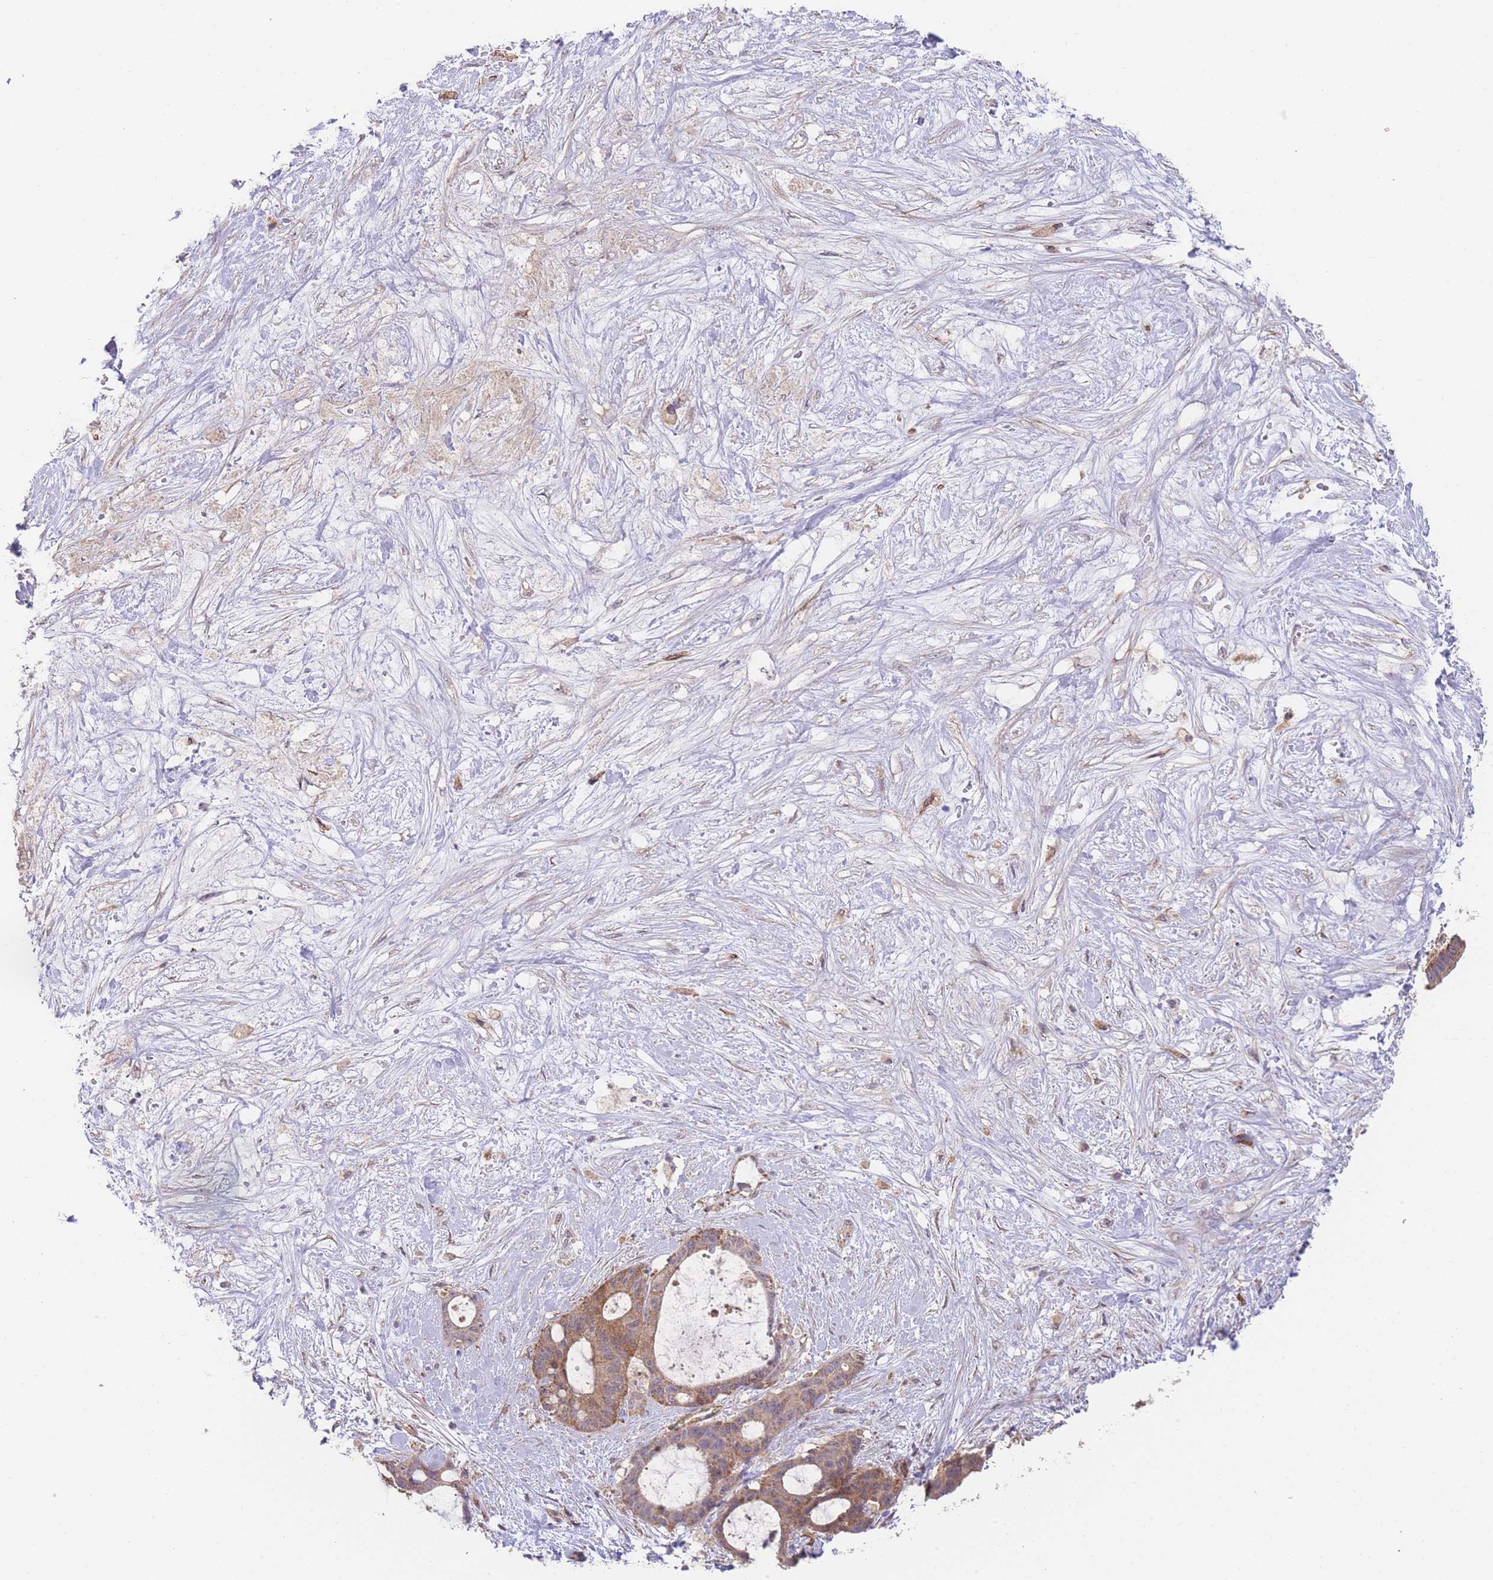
{"staining": {"intensity": "moderate", "quantity": ">75%", "location": "cytoplasmic/membranous"}, "tissue": "liver cancer", "cell_type": "Tumor cells", "image_type": "cancer", "snomed": [{"axis": "morphology", "description": "Normal tissue, NOS"}, {"axis": "morphology", "description": "Cholangiocarcinoma"}, {"axis": "topography", "description": "Liver"}, {"axis": "topography", "description": "Peripheral nerve tissue"}], "caption": "A medium amount of moderate cytoplasmic/membranous positivity is present in about >75% of tumor cells in liver cancer (cholangiocarcinoma) tissue.", "gene": "PXMP4", "patient": {"sex": "female", "age": 73}}